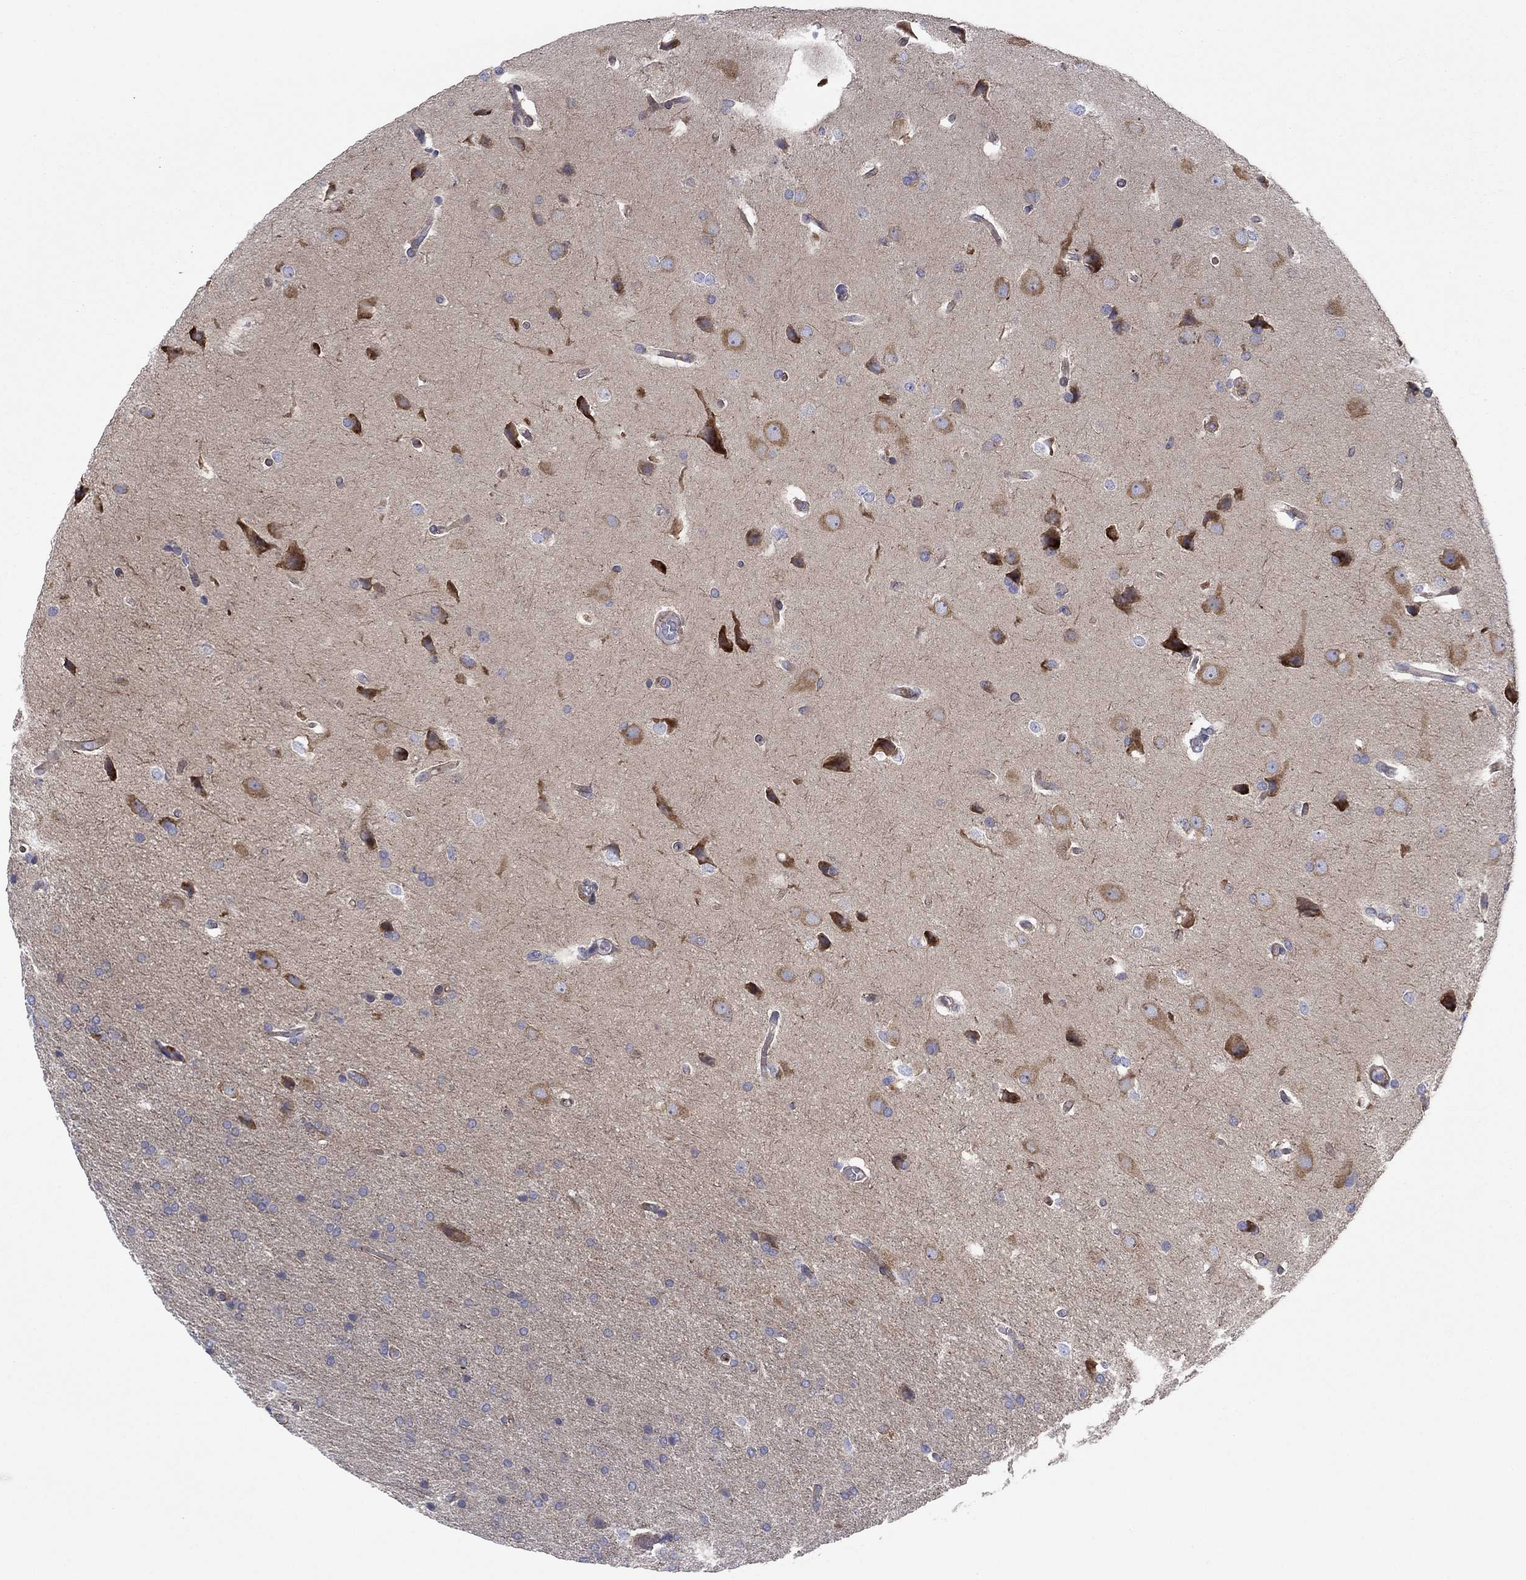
{"staining": {"intensity": "negative", "quantity": "none", "location": "none"}, "tissue": "glioma", "cell_type": "Tumor cells", "image_type": "cancer", "snomed": [{"axis": "morphology", "description": "Glioma, malignant, Low grade"}, {"axis": "topography", "description": "Brain"}], "caption": "Human glioma stained for a protein using immunohistochemistry (IHC) exhibits no staining in tumor cells.", "gene": "PAG1", "patient": {"sex": "female", "age": 32}}